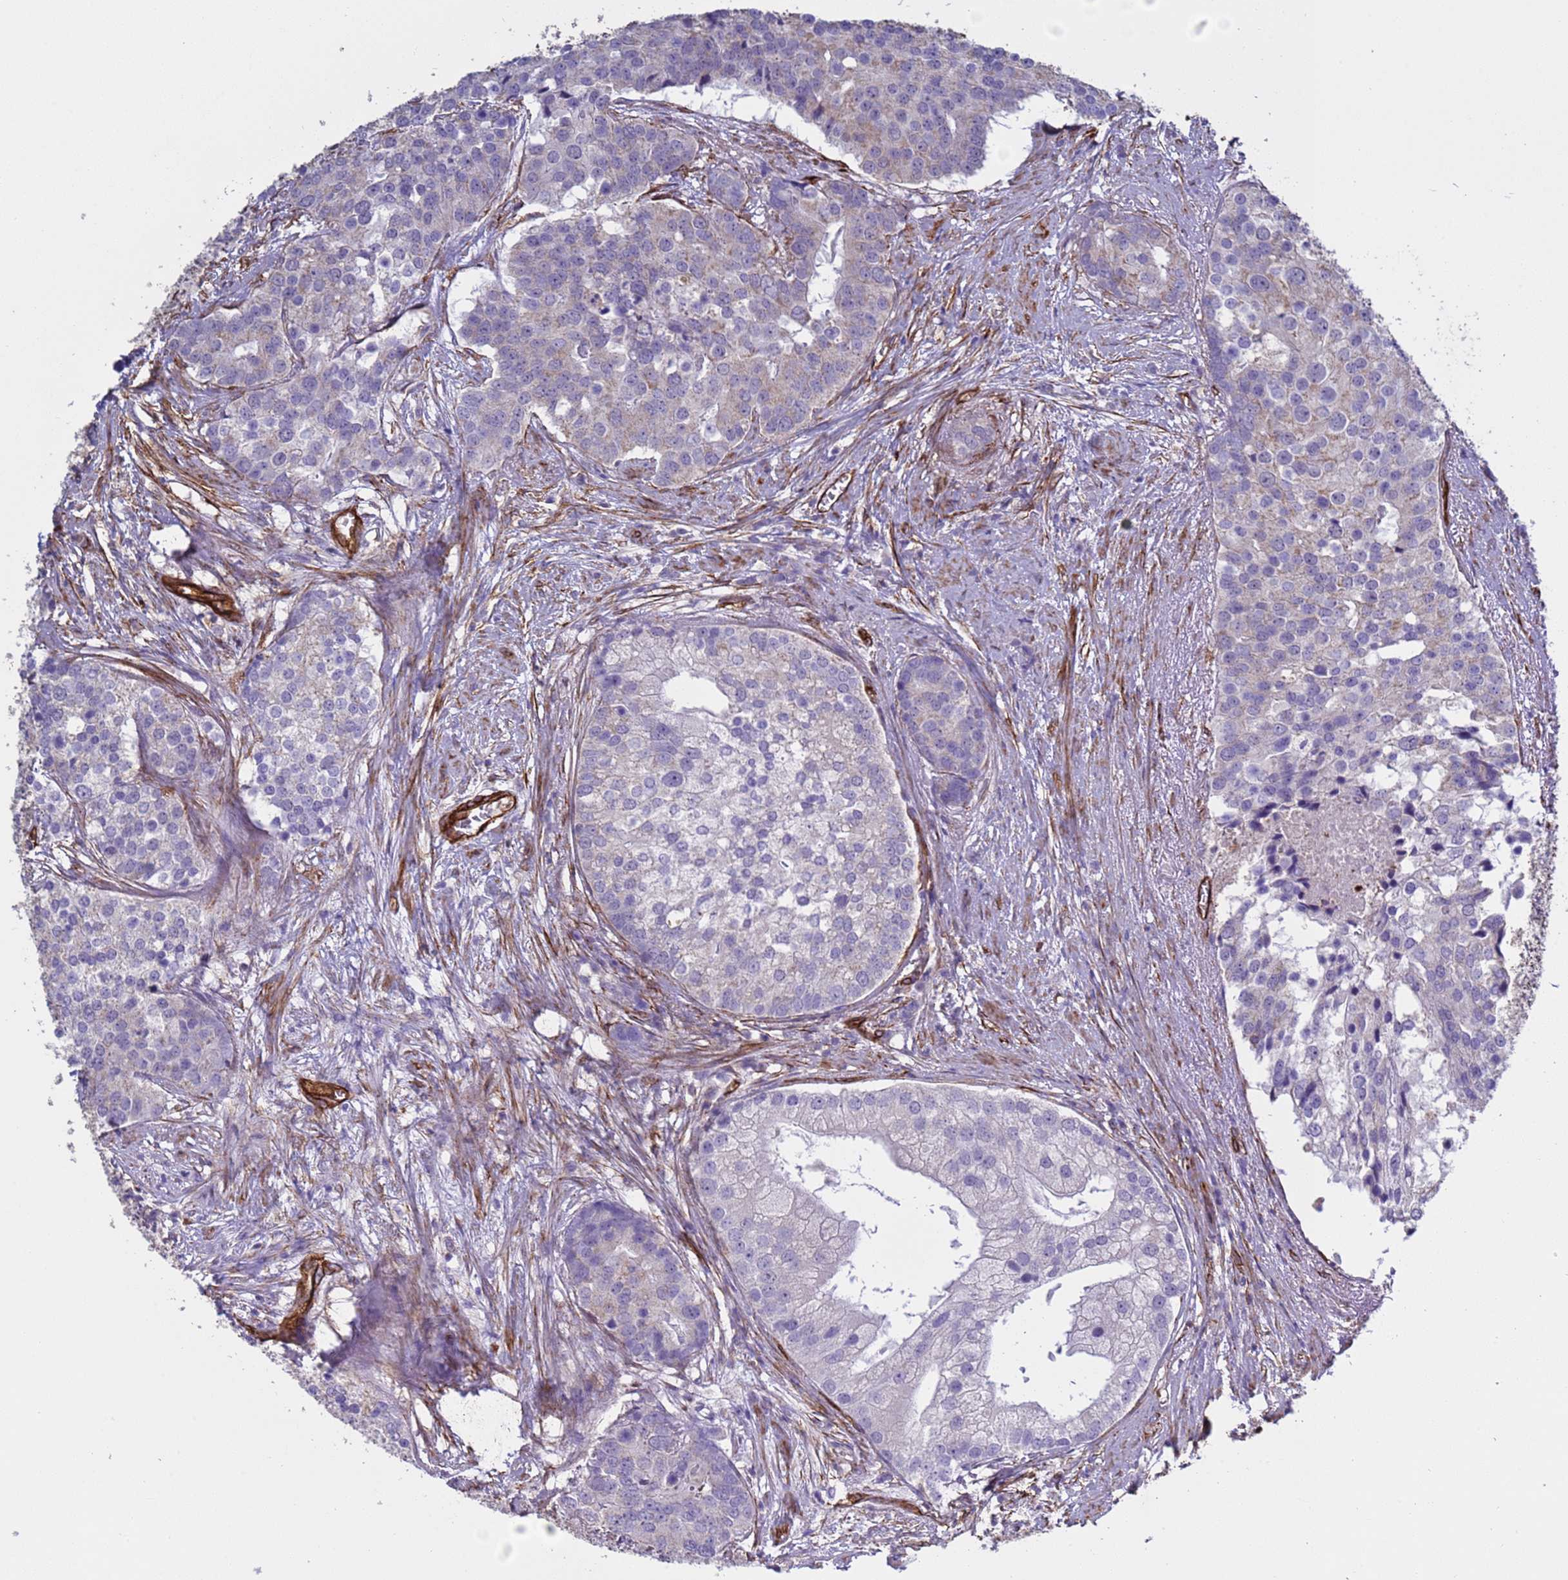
{"staining": {"intensity": "negative", "quantity": "none", "location": "none"}, "tissue": "prostate cancer", "cell_type": "Tumor cells", "image_type": "cancer", "snomed": [{"axis": "morphology", "description": "Adenocarcinoma, High grade"}, {"axis": "topography", "description": "Prostate"}], "caption": "DAB (3,3'-diaminobenzidine) immunohistochemical staining of prostate cancer (high-grade adenocarcinoma) reveals no significant expression in tumor cells.", "gene": "GASK1A", "patient": {"sex": "male", "age": 62}}